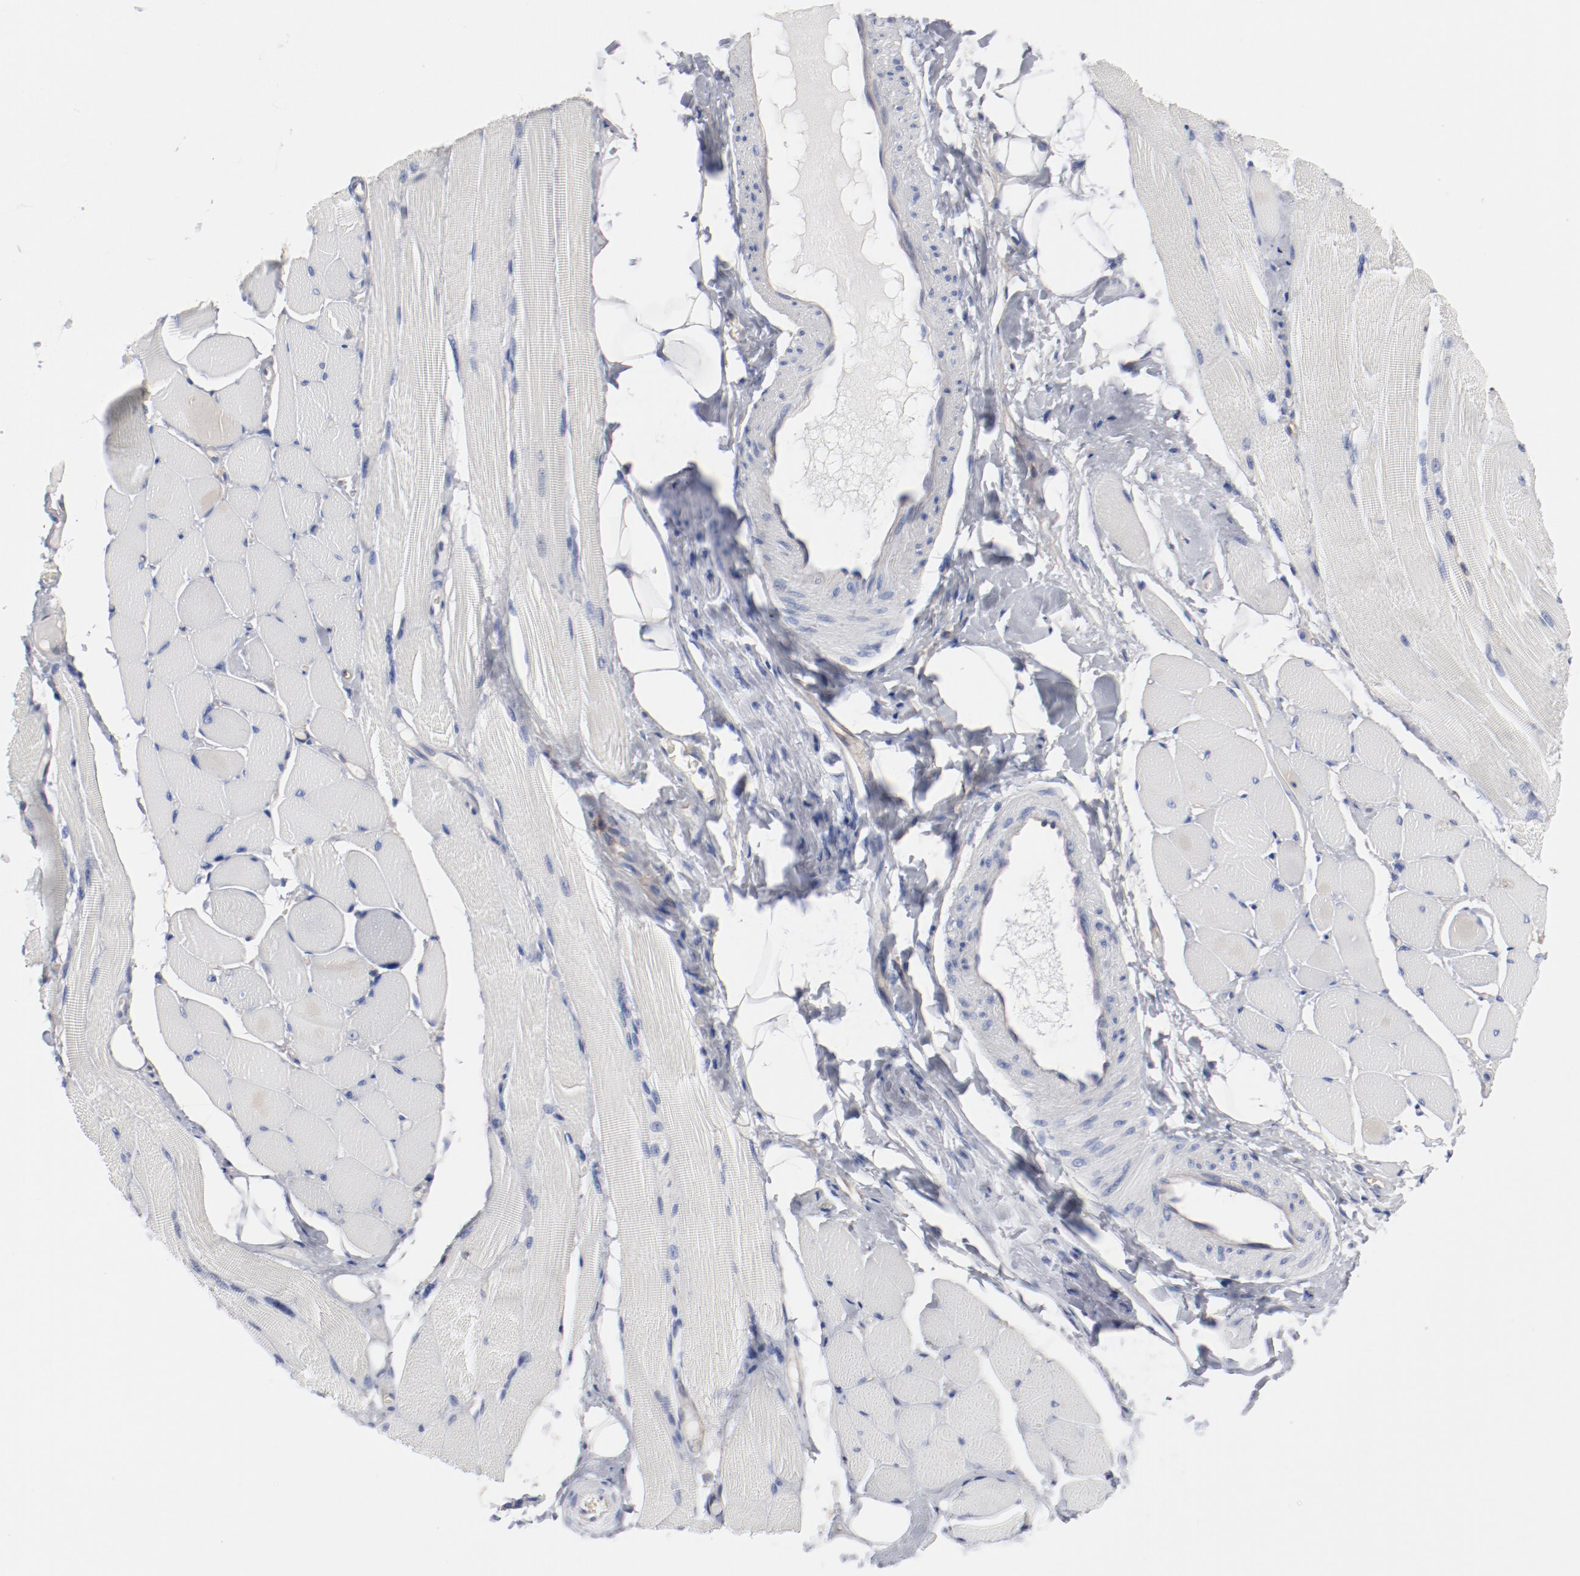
{"staining": {"intensity": "negative", "quantity": "none", "location": "none"}, "tissue": "skeletal muscle", "cell_type": "Myocytes", "image_type": "normal", "snomed": [{"axis": "morphology", "description": "Normal tissue, NOS"}, {"axis": "topography", "description": "Skeletal muscle"}, {"axis": "topography", "description": "Peripheral nerve tissue"}], "caption": "This is an immunohistochemistry photomicrograph of benign skeletal muscle. There is no positivity in myocytes.", "gene": "SHANK3", "patient": {"sex": "female", "age": 84}}